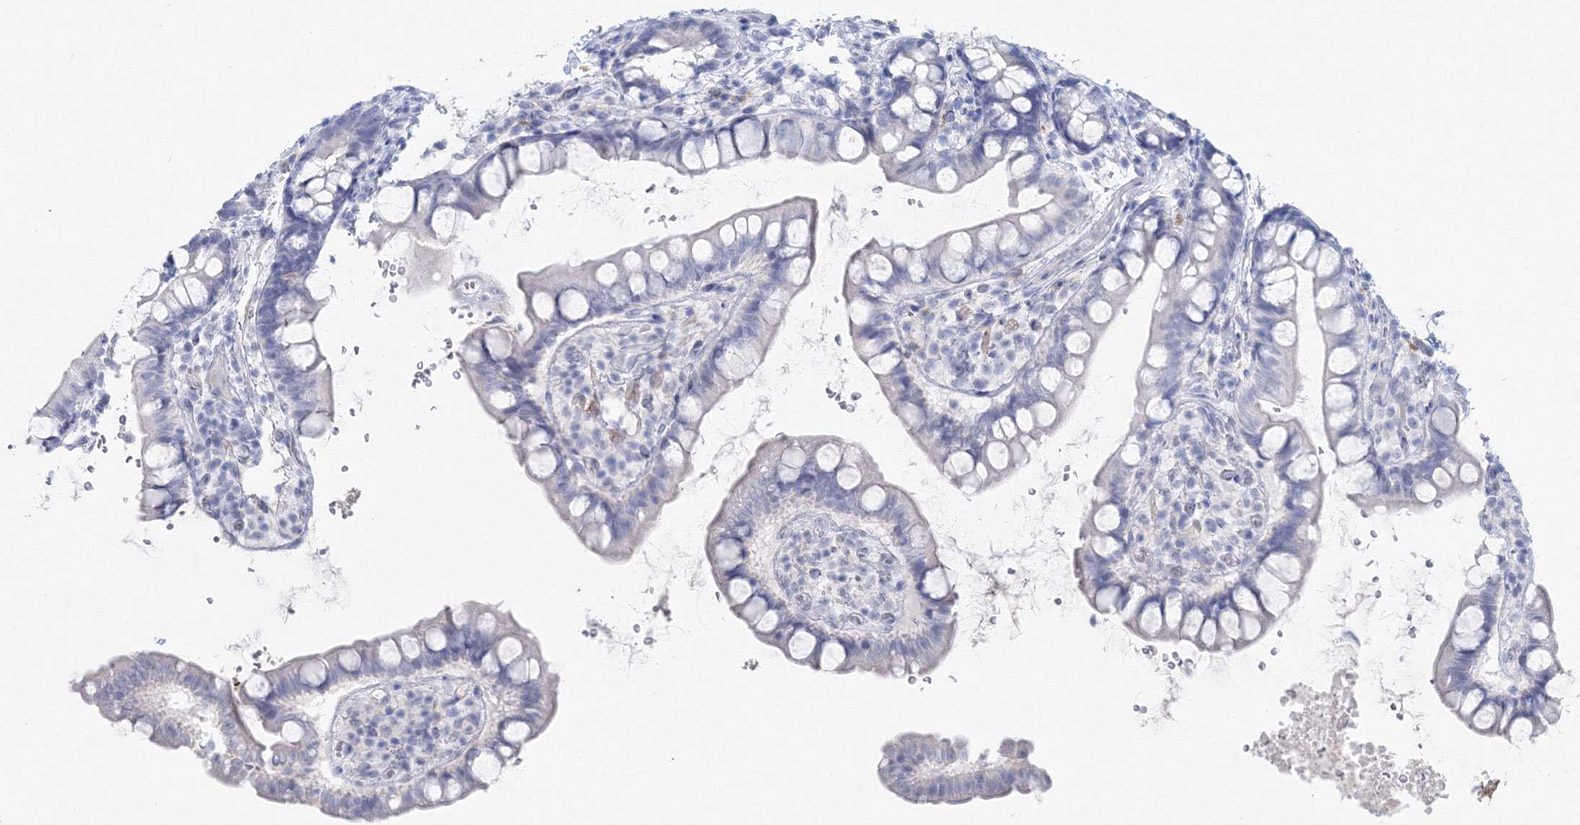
{"staining": {"intensity": "negative", "quantity": "none", "location": "none"}, "tissue": "small intestine", "cell_type": "Glandular cells", "image_type": "normal", "snomed": [{"axis": "morphology", "description": "Normal tissue, NOS"}, {"axis": "topography", "description": "Smooth muscle"}, {"axis": "topography", "description": "Small intestine"}], "caption": "A high-resolution photomicrograph shows immunohistochemistry staining of unremarkable small intestine, which reveals no significant positivity in glandular cells. The staining is performed using DAB (3,3'-diaminobenzidine) brown chromogen with nuclei counter-stained in using hematoxylin.", "gene": "GCKR", "patient": {"sex": "female", "age": 84}}